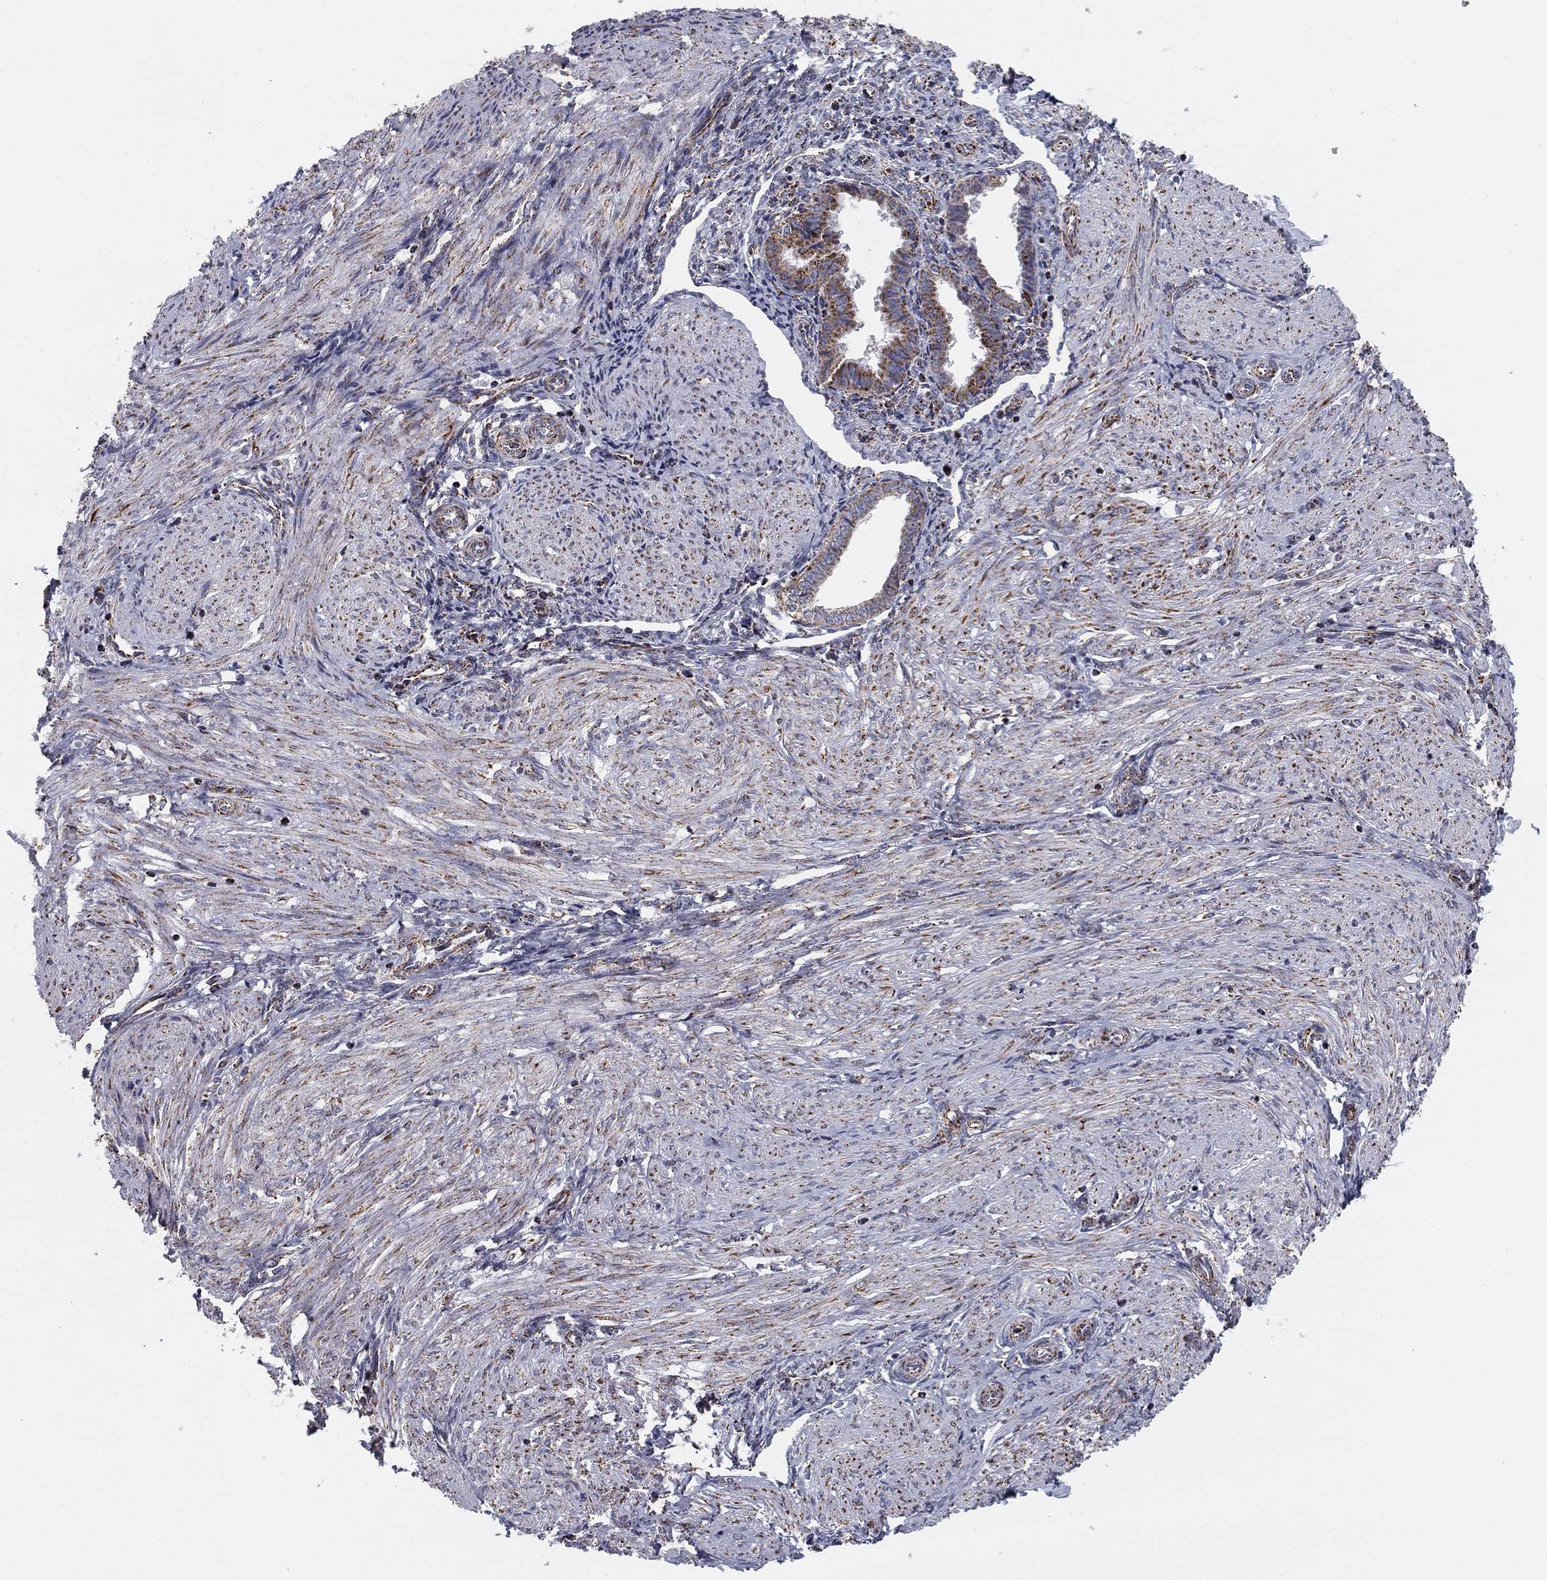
{"staining": {"intensity": "moderate", "quantity": "25%-75%", "location": "cytoplasmic/membranous"}, "tissue": "endometrium", "cell_type": "Cells in endometrial stroma", "image_type": "normal", "snomed": [{"axis": "morphology", "description": "Normal tissue, NOS"}, {"axis": "topography", "description": "Endometrium"}], "caption": "Immunohistochemistry histopathology image of benign endometrium stained for a protein (brown), which exhibits medium levels of moderate cytoplasmic/membranous positivity in about 25%-75% of cells in endometrial stroma.", "gene": "NDUFV1", "patient": {"sex": "female", "age": 37}}